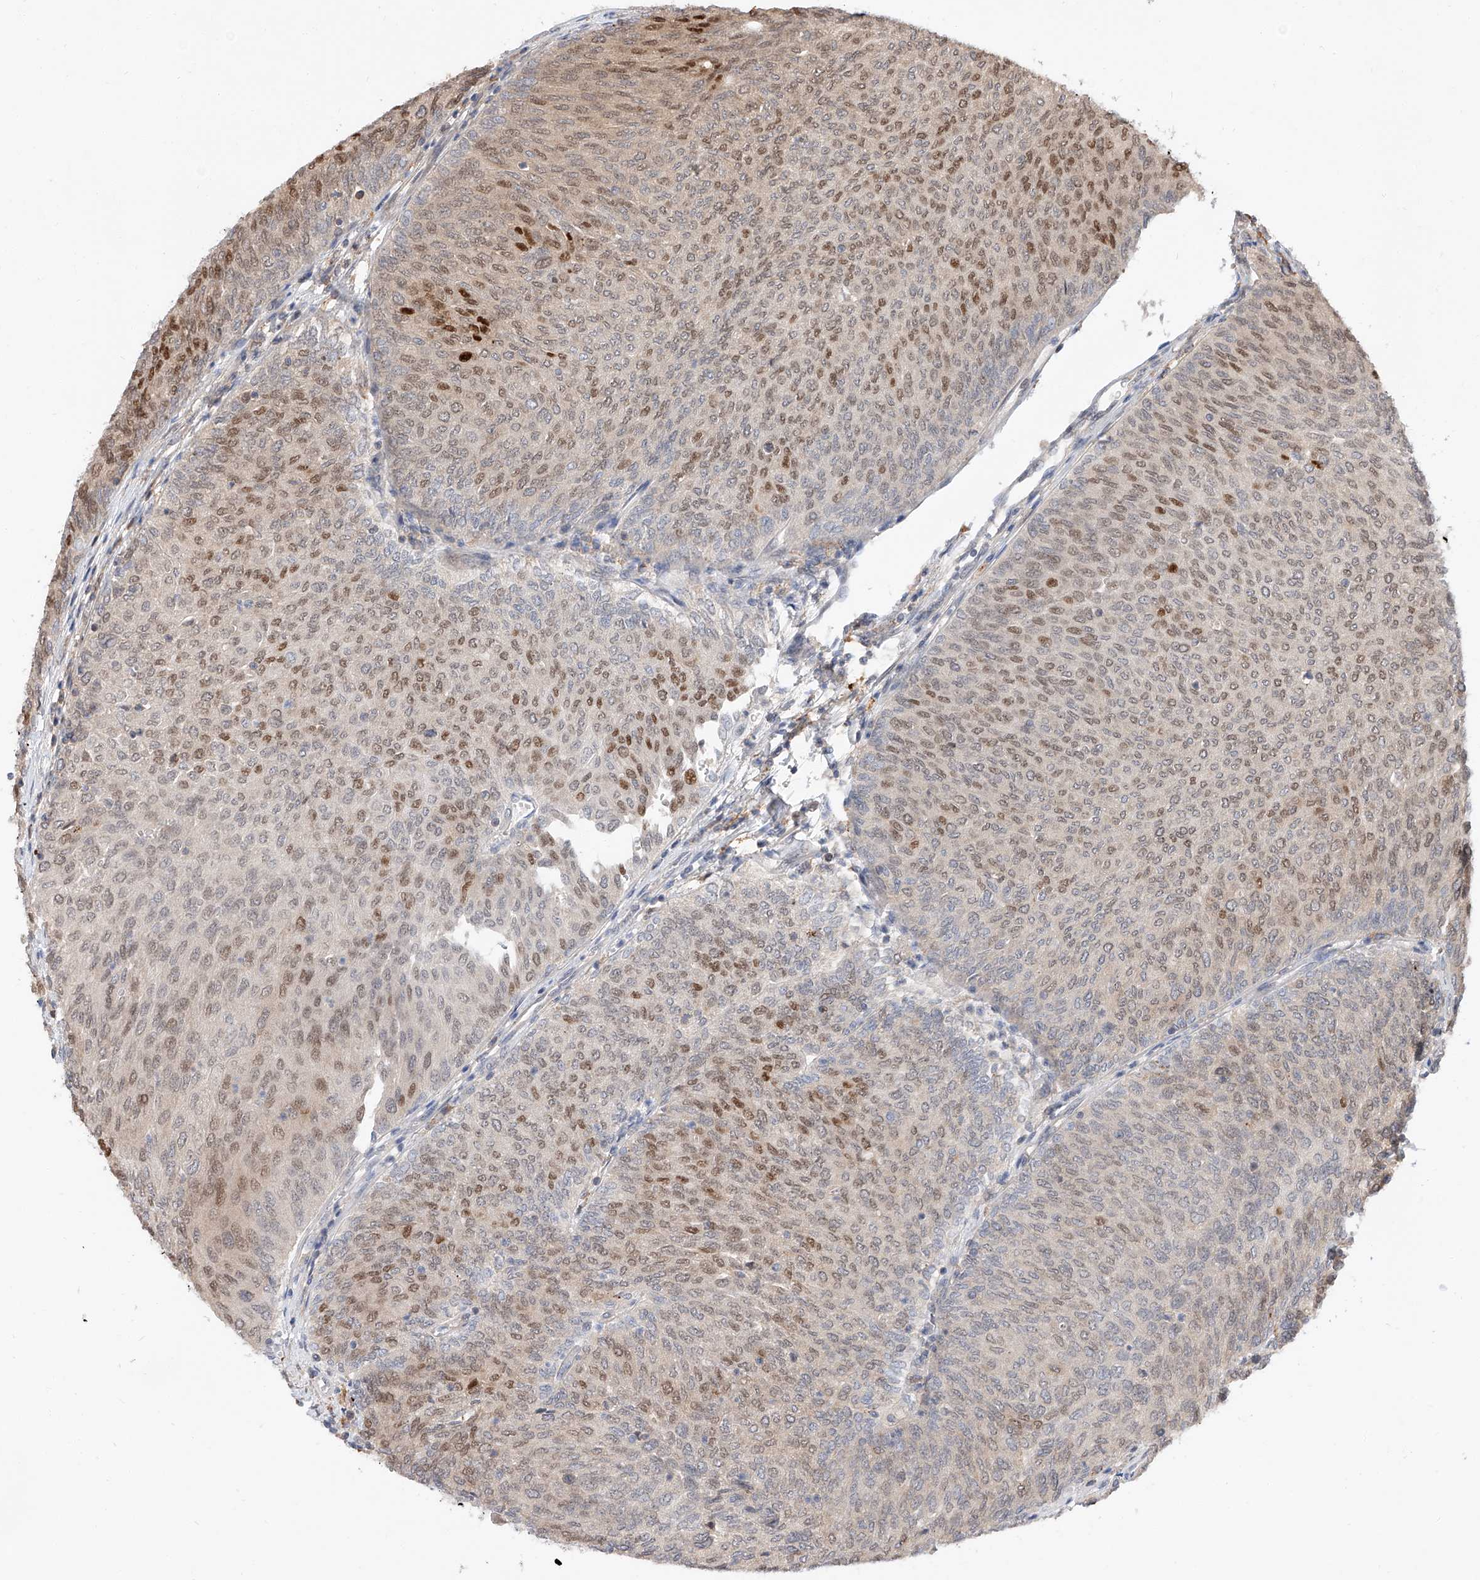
{"staining": {"intensity": "moderate", "quantity": ">75%", "location": "nuclear"}, "tissue": "urothelial cancer", "cell_type": "Tumor cells", "image_type": "cancer", "snomed": [{"axis": "morphology", "description": "Urothelial carcinoma, Low grade"}, {"axis": "topography", "description": "Urinary bladder"}], "caption": "Urothelial cancer tissue shows moderate nuclear staining in about >75% of tumor cells, visualized by immunohistochemistry.", "gene": "DIRAS3", "patient": {"sex": "female", "age": 79}}